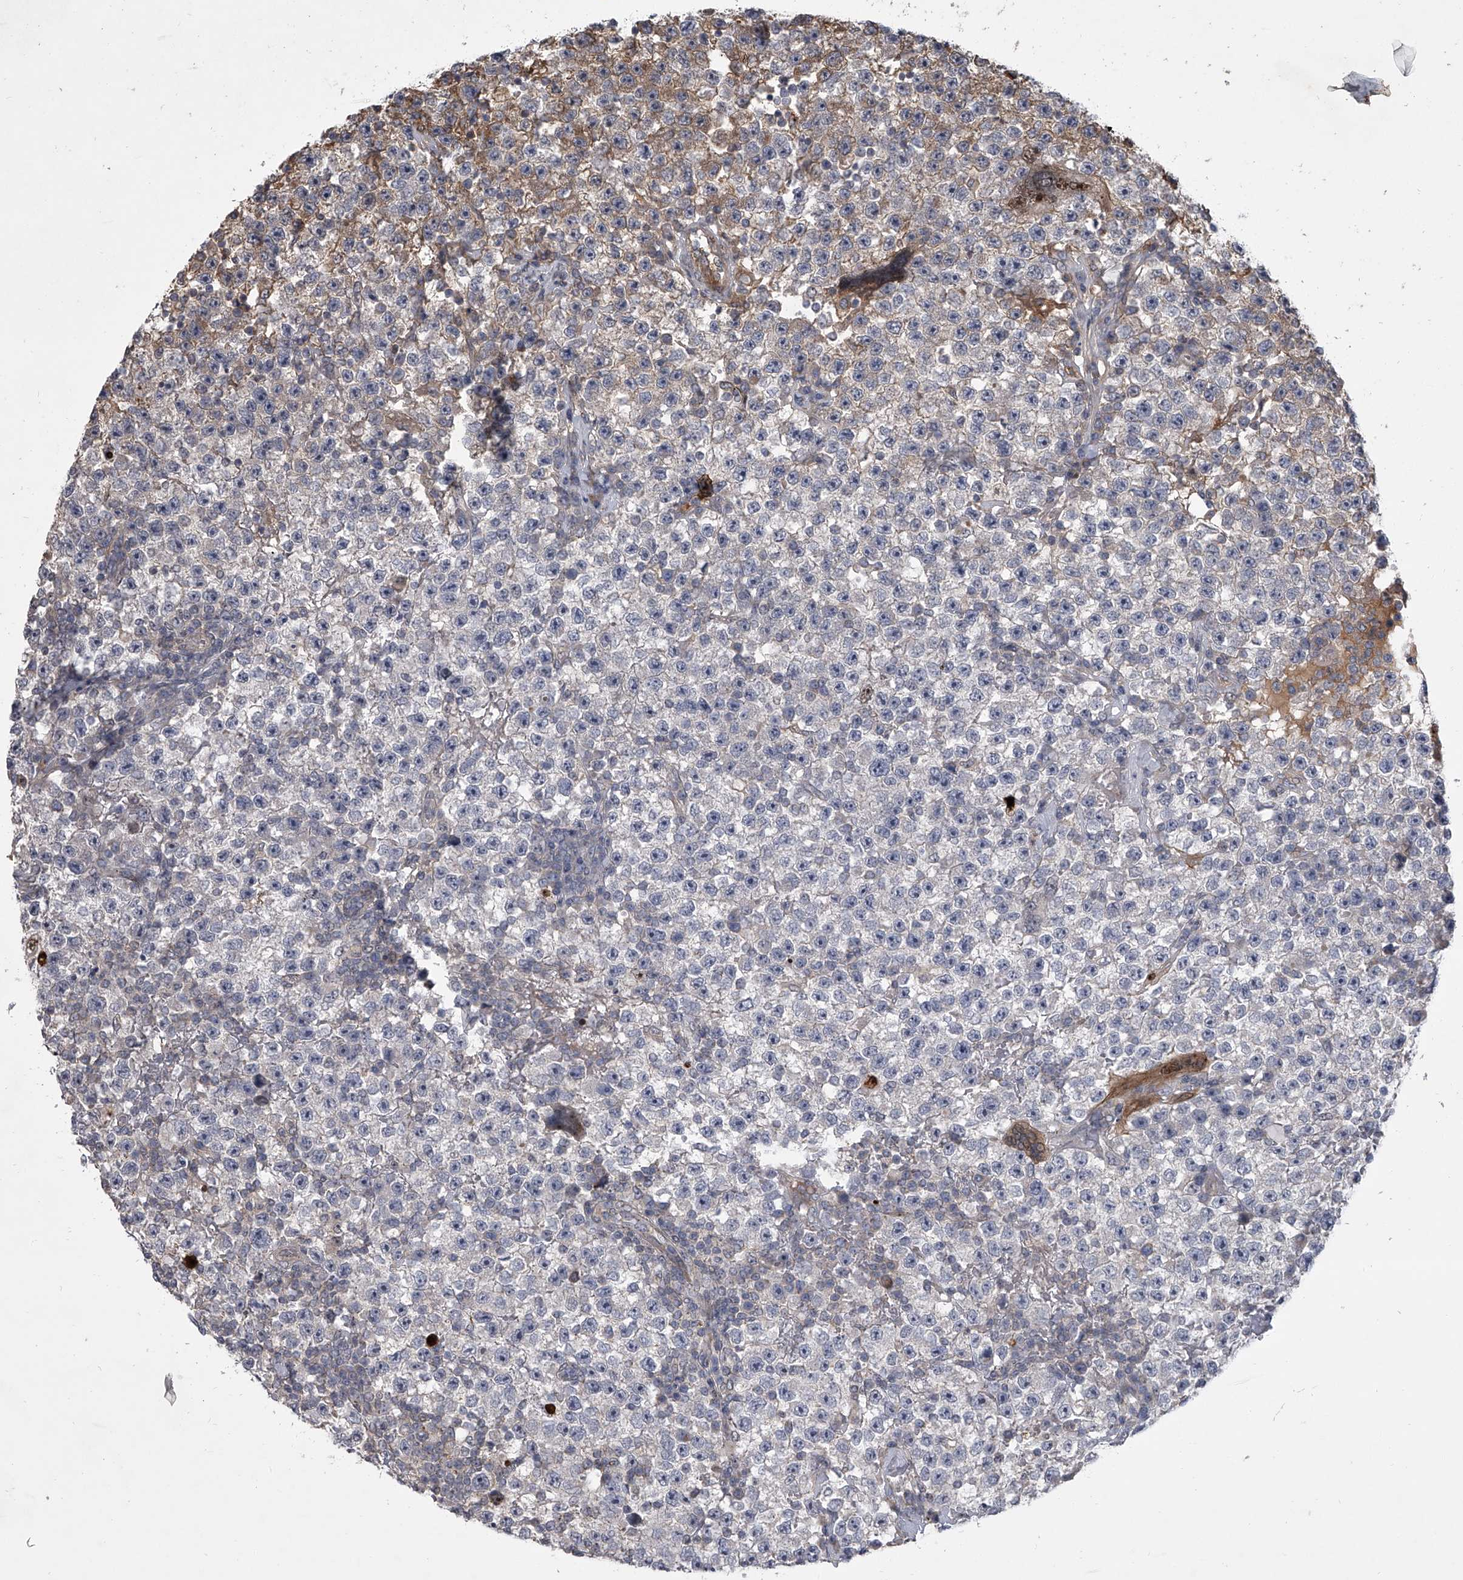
{"staining": {"intensity": "negative", "quantity": "none", "location": "none"}, "tissue": "testis cancer", "cell_type": "Tumor cells", "image_type": "cancer", "snomed": [{"axis": "morphology", "description": "Seminoma, NOS"}, {"axis": "topography", "description": "Testis"}], "caption": "DAB (3,3'-diaminobenzidine) immunohistochemical staining of human seminoma (testis) shows no significant staining in tumor cells.", "gene": "HEATR6", "patient": {"sex": "male", "age": 22}}